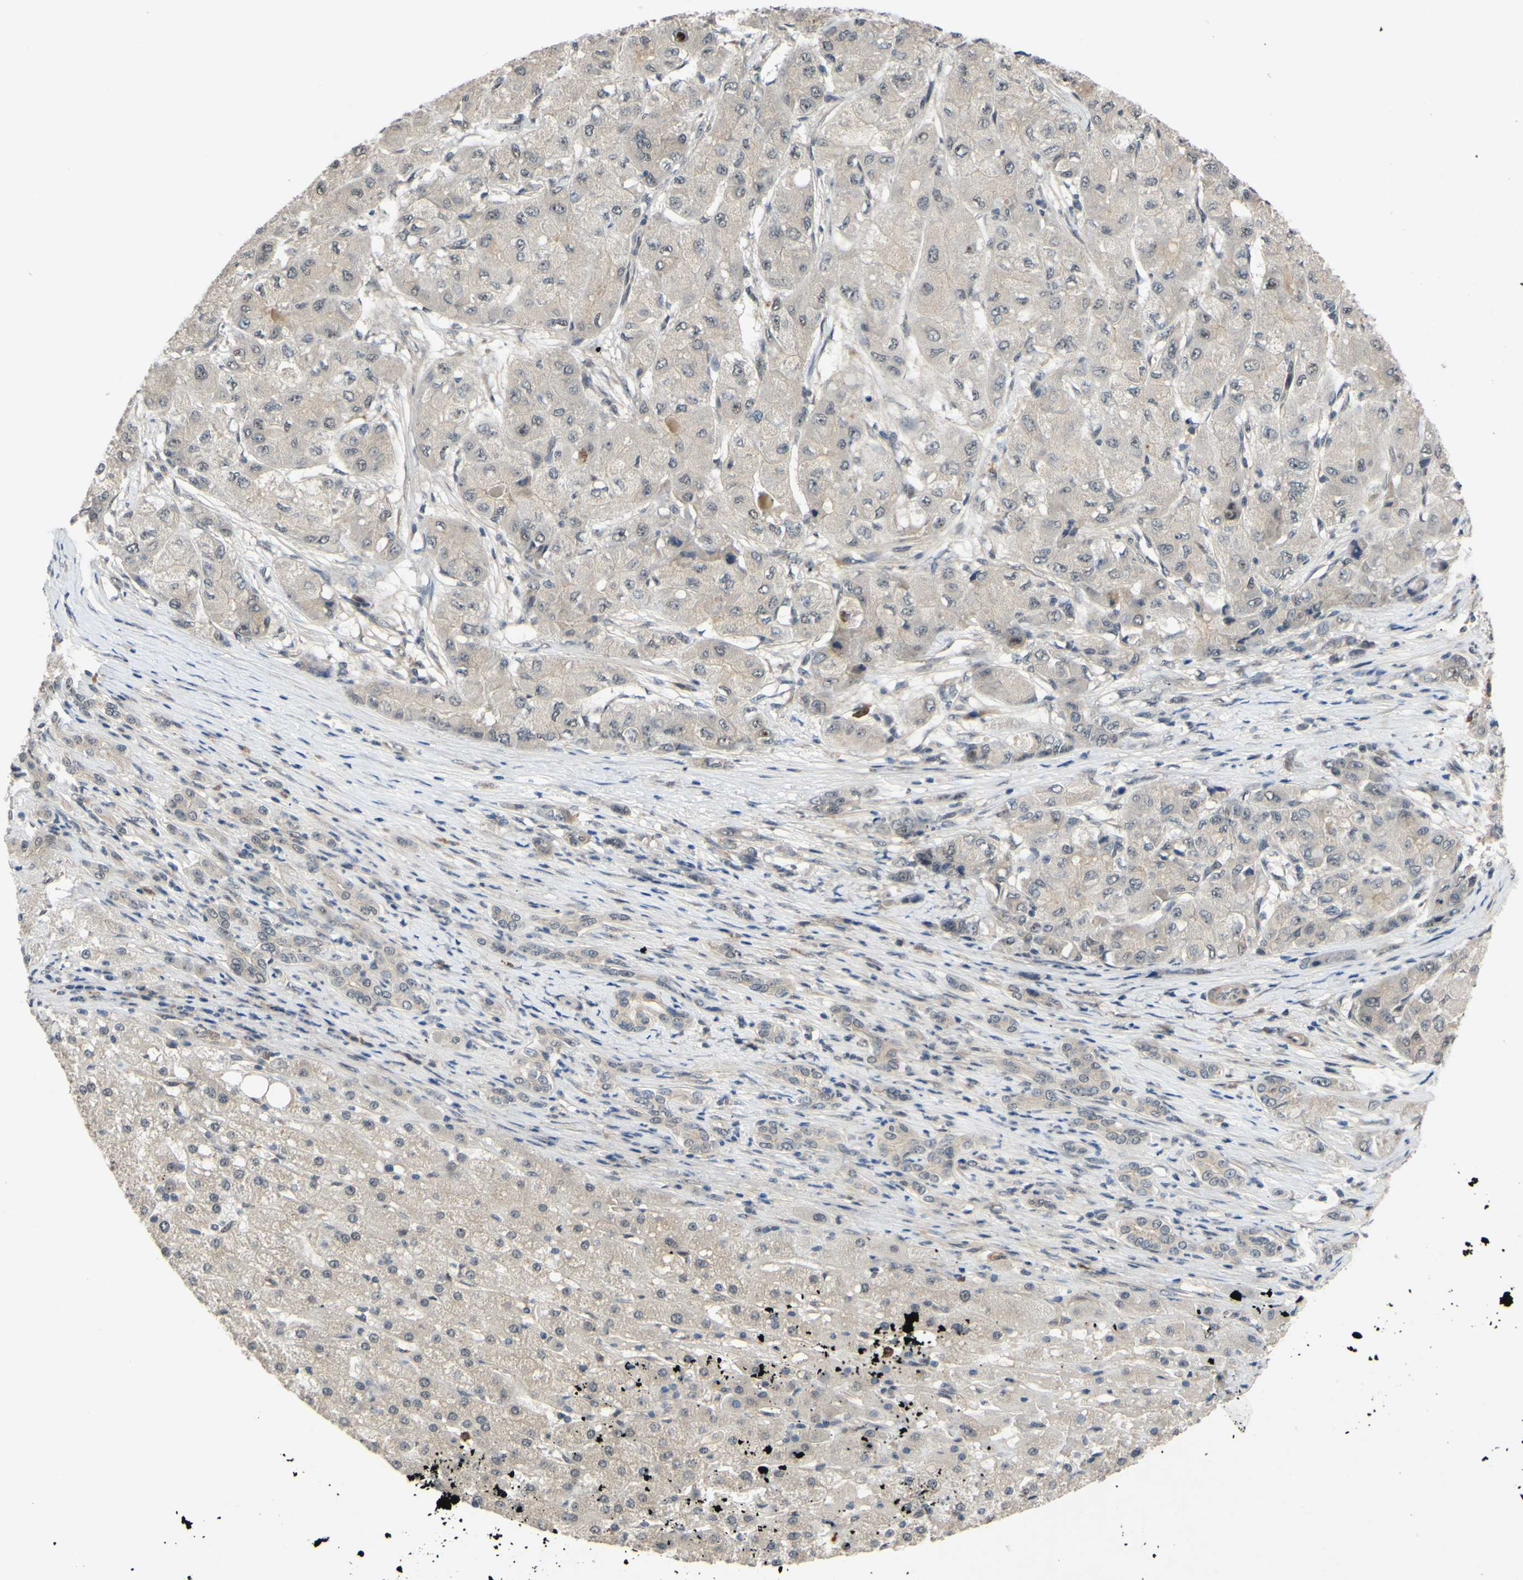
{"staining": {"intensity": "weak", "quantity": ">75%", "location": "cytoplasmic/membranous"}, "tissue": "liver cancer", "cell_type": "Tumor cells", "image_type": "cancer", "snomed": [{"axis": "morphology", "description": "Carcinoma, Hepatocellular, NOS"}, {"axis": "topography", "description": "Liver"}], "caption": "Liver cancer (hepatocellular carcinoma) stained with DAB immunohistochemistry demonstrates low levels of weak cytoplasmic/membranous staining in approximately >75% of tumor cells.", "gene": "ALK", "patient": {"sex": "male", "age": 80}}